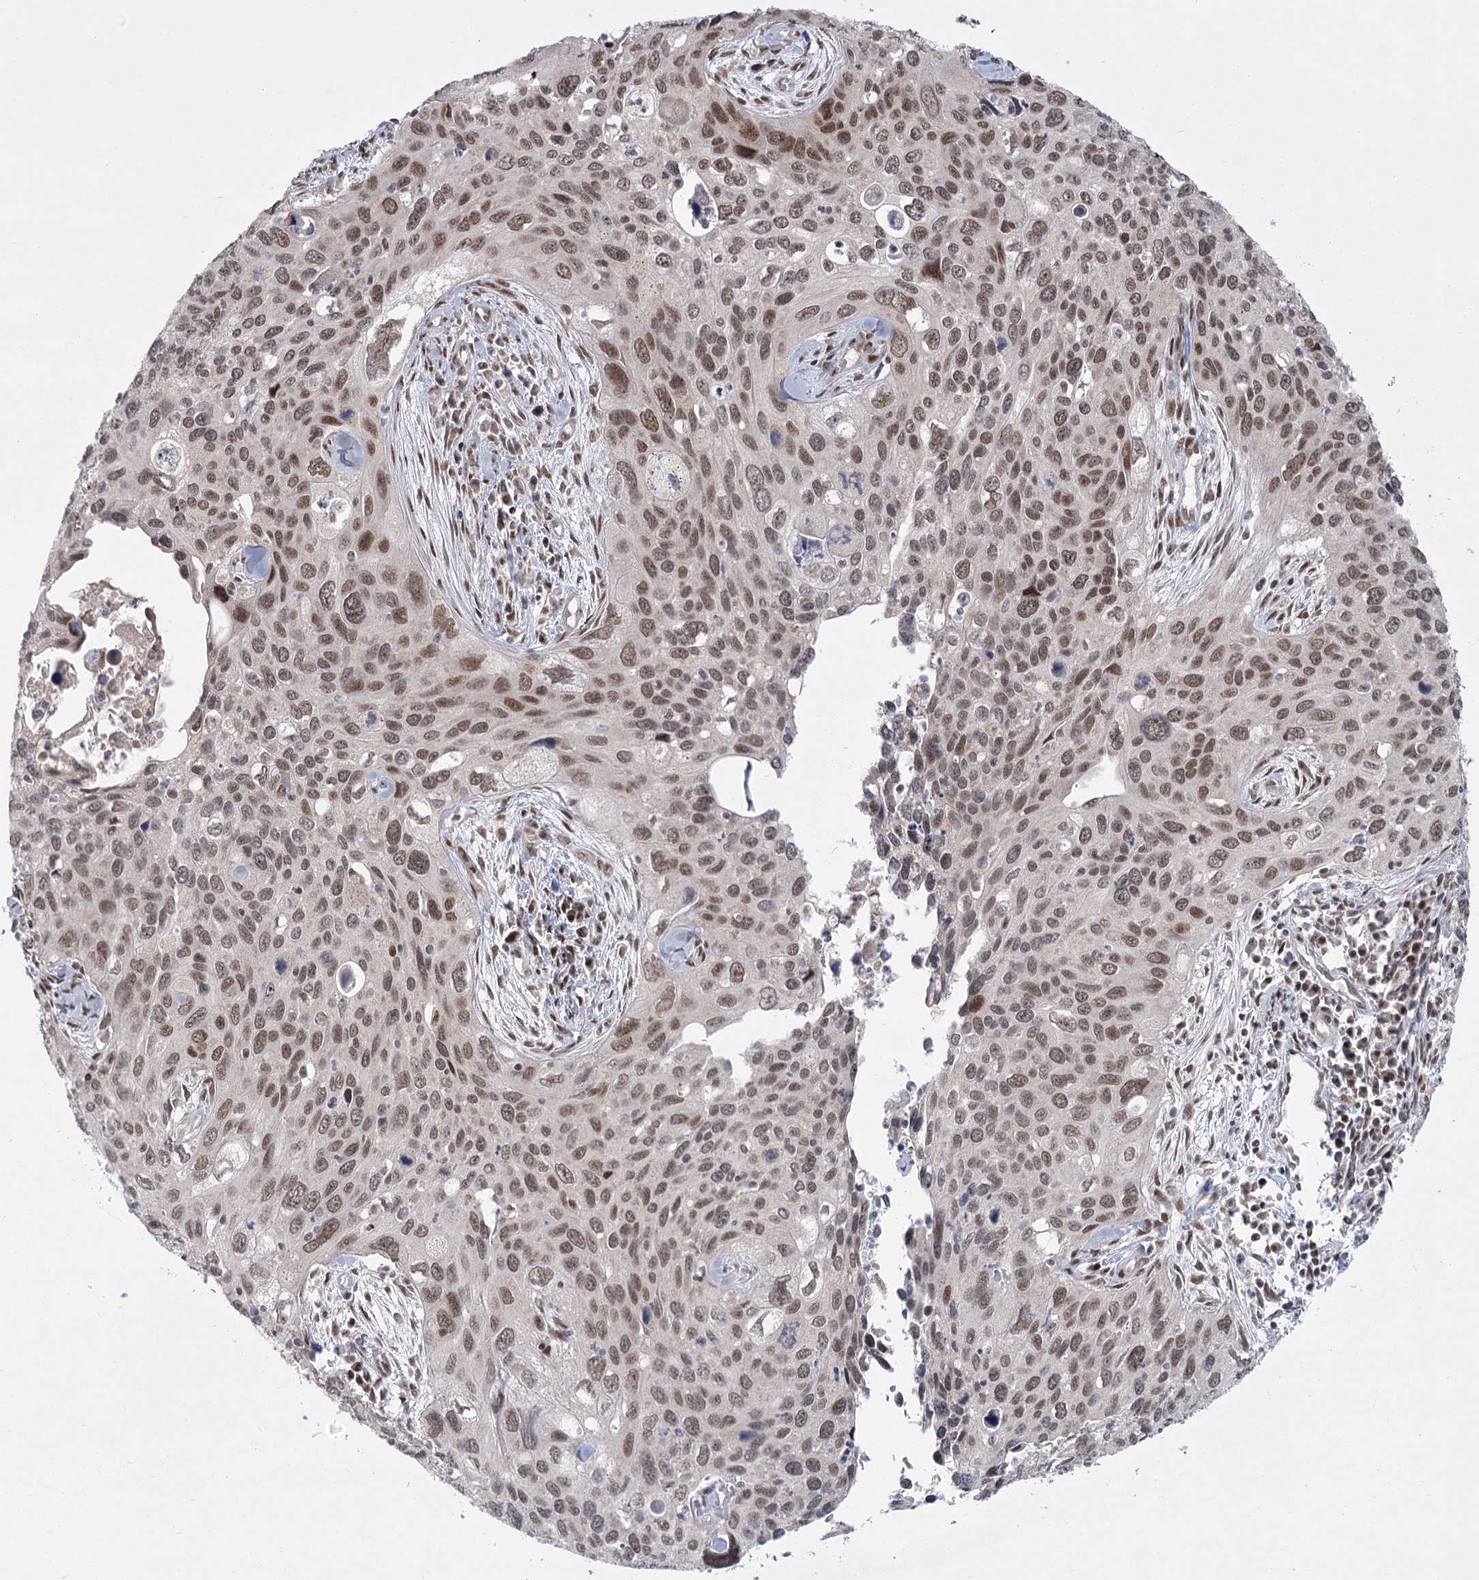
{"staining": {"intensity": "moderate", "quantity": ">75%", "location": "nuclear"}, "tissue": "cervical cancer", "cell_type": "Tumor cells", "image_type": "cancer", "snomed": [{"axis": "morphology", "description": "Squamous cell carcinoma, NOS"}, {"axis": "topography", "description": "Cervix"}], "caption": "Approximately >75% of tumor cells in cervical squamous cell carcinoma display moderate nuclear protein staining as visualized by brown immunohistochemical staining.", "gene": "CIB4", "patient": {"sex": "female", "age": 55}}